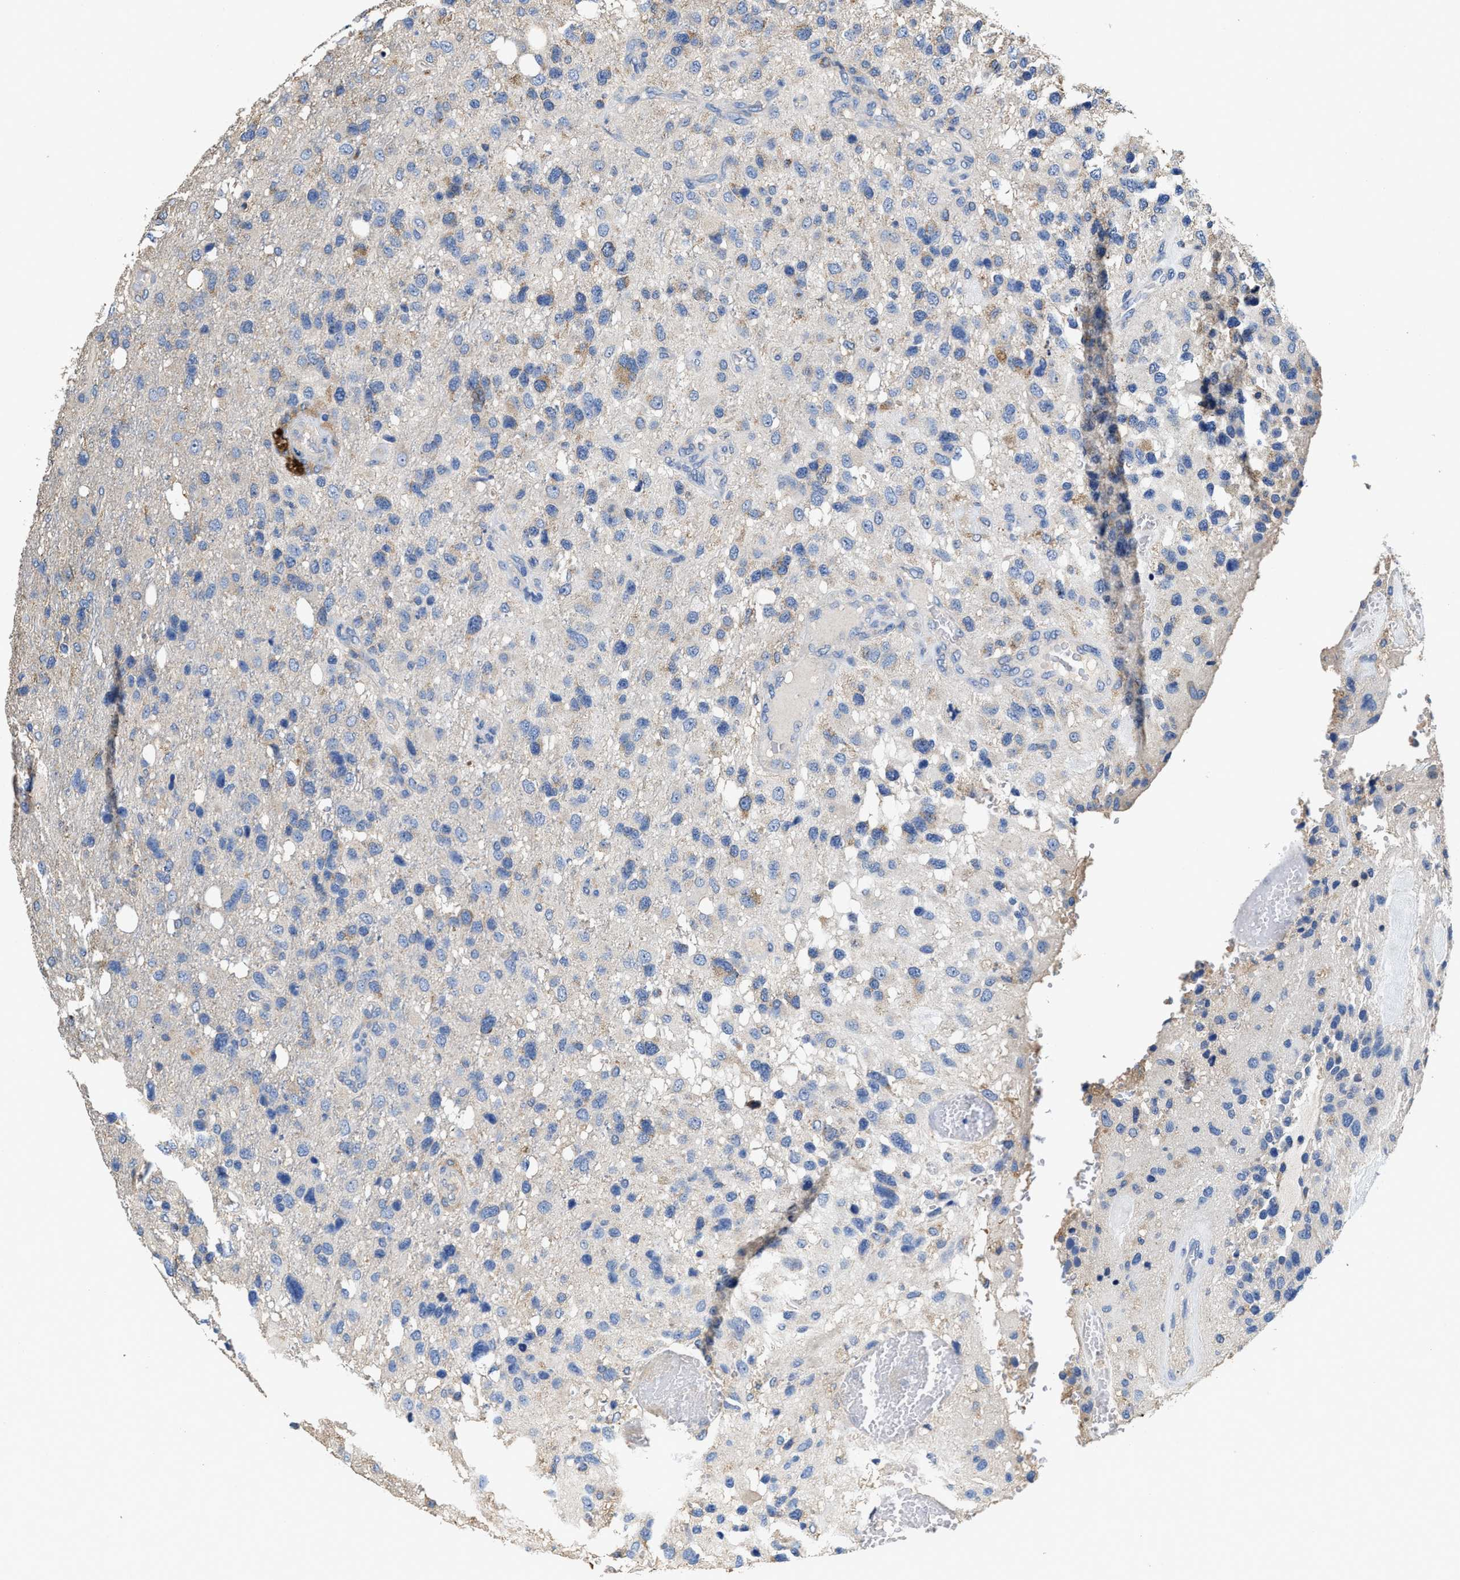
{"staining": {"intensity": "negative", "quantity": "none", "location": "none"}, "tissue": "glioma", "cell_type": "Tumor cells", "image_type": "cancer", "snomed": [{"axis": "morphology", "description": "Glioma, malignant, High grade"}, {"axis": "topography", "description": "Brain"}], "caption": "A micrograph of human glioma is negative for staining in tumor cells.", "gene": "PEG10", "patient": {"sex": "female", "age": 58}}